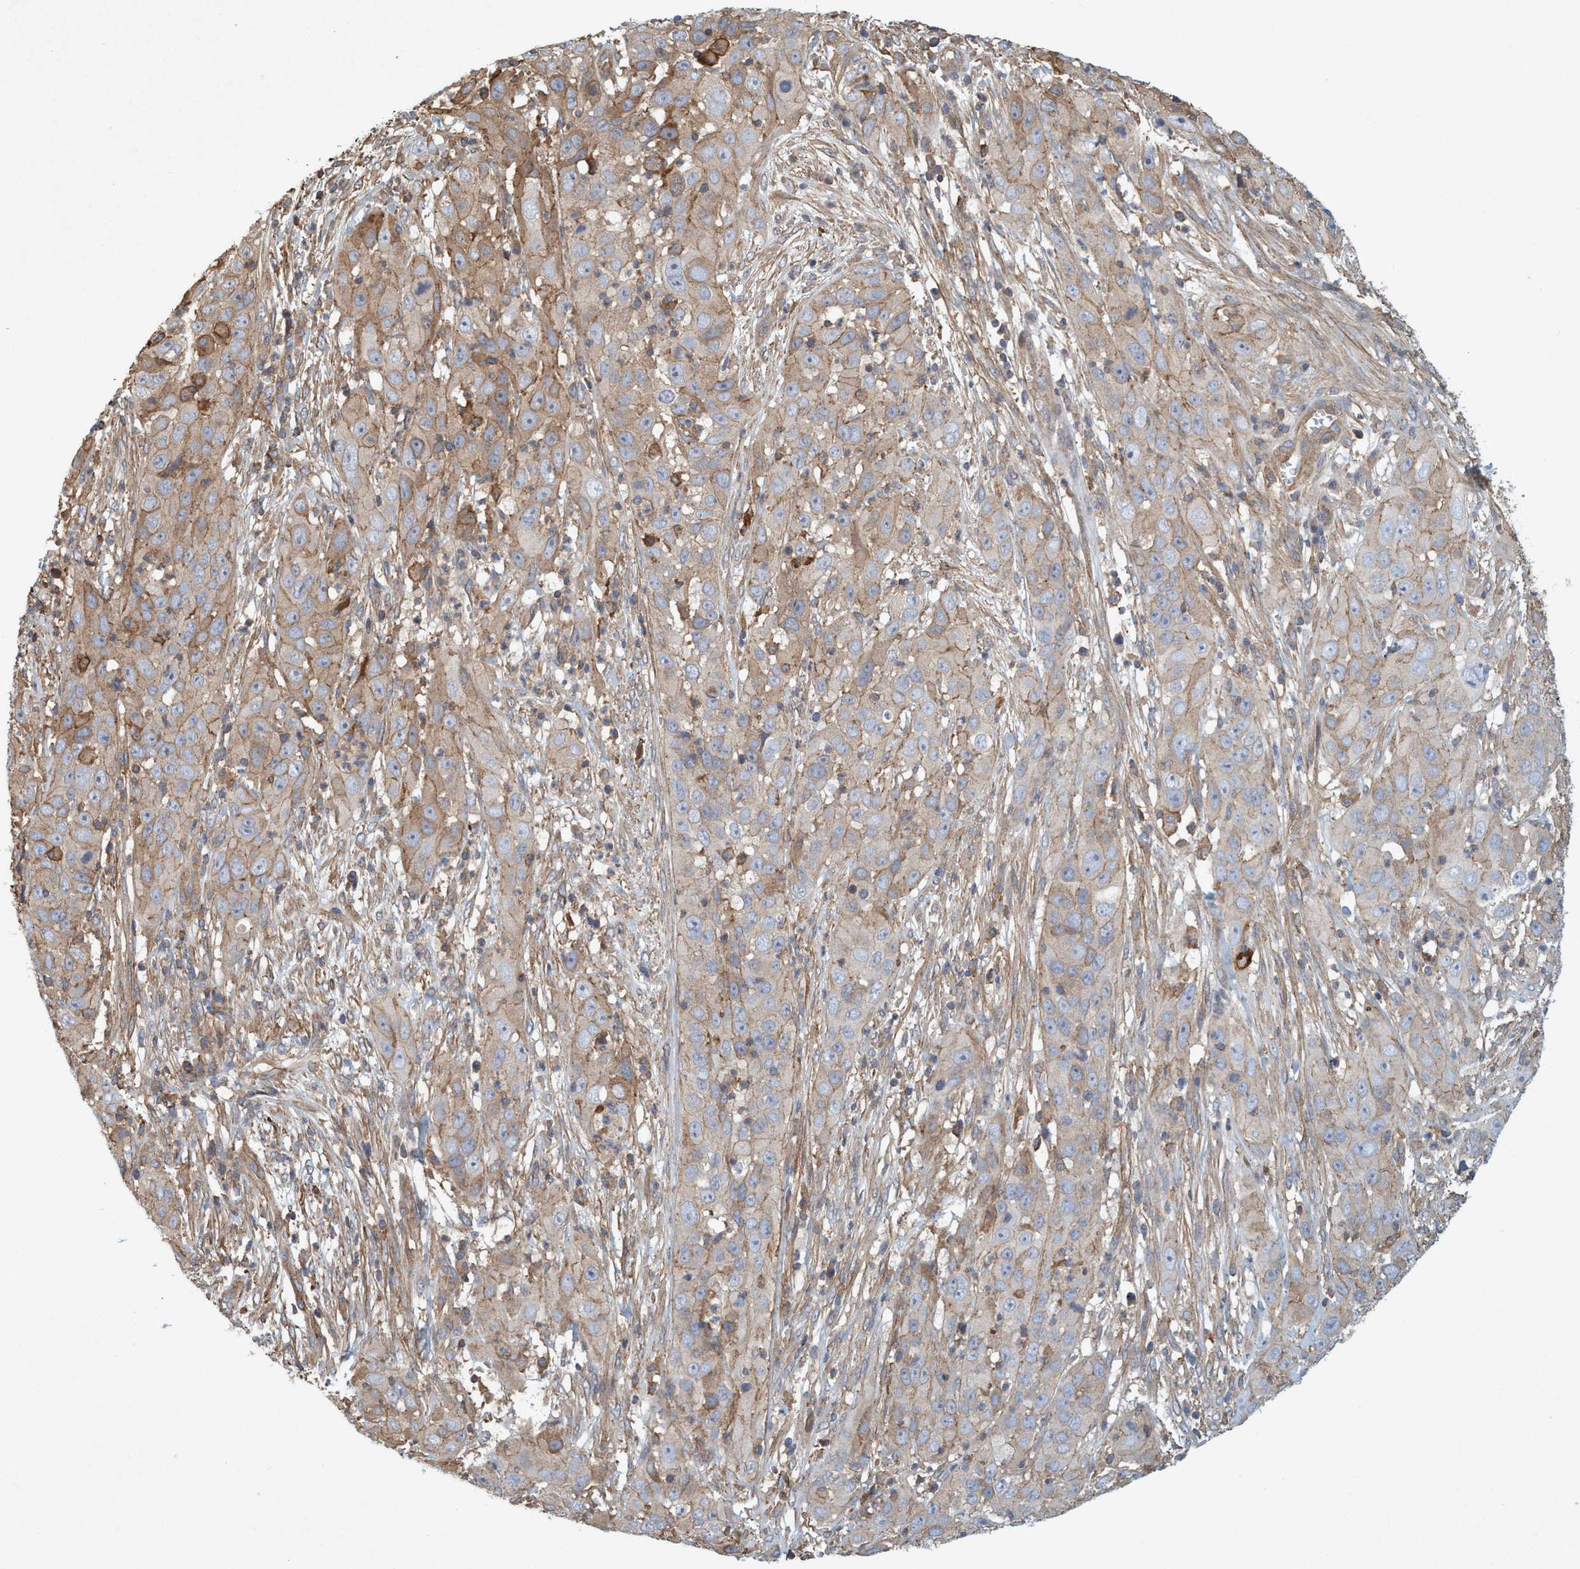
{"staining": {"intensity": "moderate", "quantity": ">75%", "location": "cytoplasmic/membranous"}, "tissue": "cervical cancer", "cell_type": "Tumor cells", "image_type": "cancer", "snomed": [{"axis": "morphology", "description": "Squamous cell carcinoma, NOS"}, {"axis": "topography", "description": "Cervix"}], "caption": "The image exhibits immunohistochemical staining of squamous cell carcinoma (cervical). There is moderate cytoplasmic/membranous staining is present in approximately >75% of tumor cells.", "gene": "SPECC1", "patient": {"sex": "female", "age": 32}}